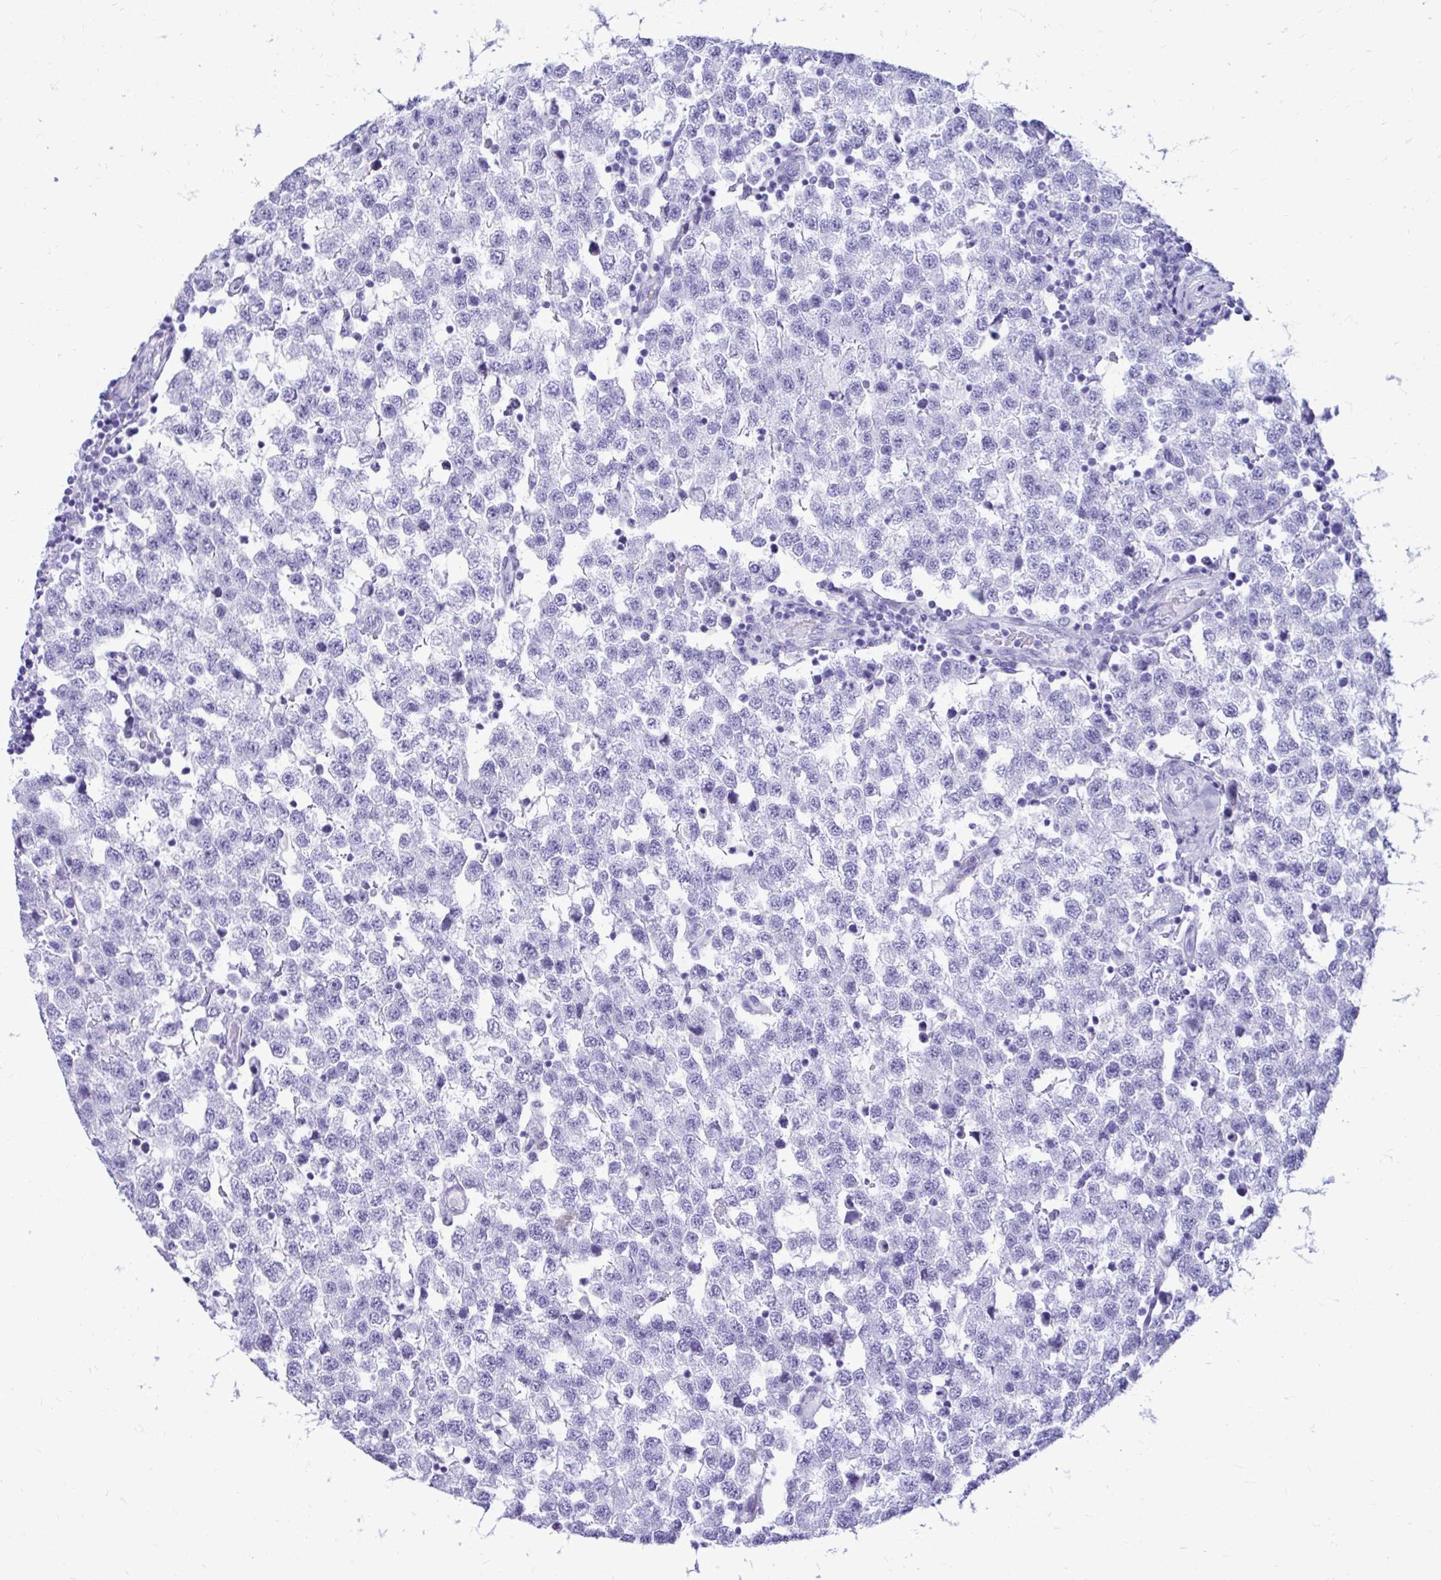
{"staining": {"intensity": "negative", "quantity": "none", "location": "none"}, "tissue": "testis cancer", "cell_type": "Tumor cells", "image_type": "cancer", "snomed": [{"axis": "morphology", "description": "Seminoma, NOS"}, {"axis": "topography", "description": "Testis"}], "caption": "This micrograph is of seminoma (testis) stained with immunohistochemistry to label a protein in brown with the nuclei are counter-stained blue. There is no positivity in tumor cells.", "gene": "OR10R2", "patient": {"sex": "male", "age": 34}}